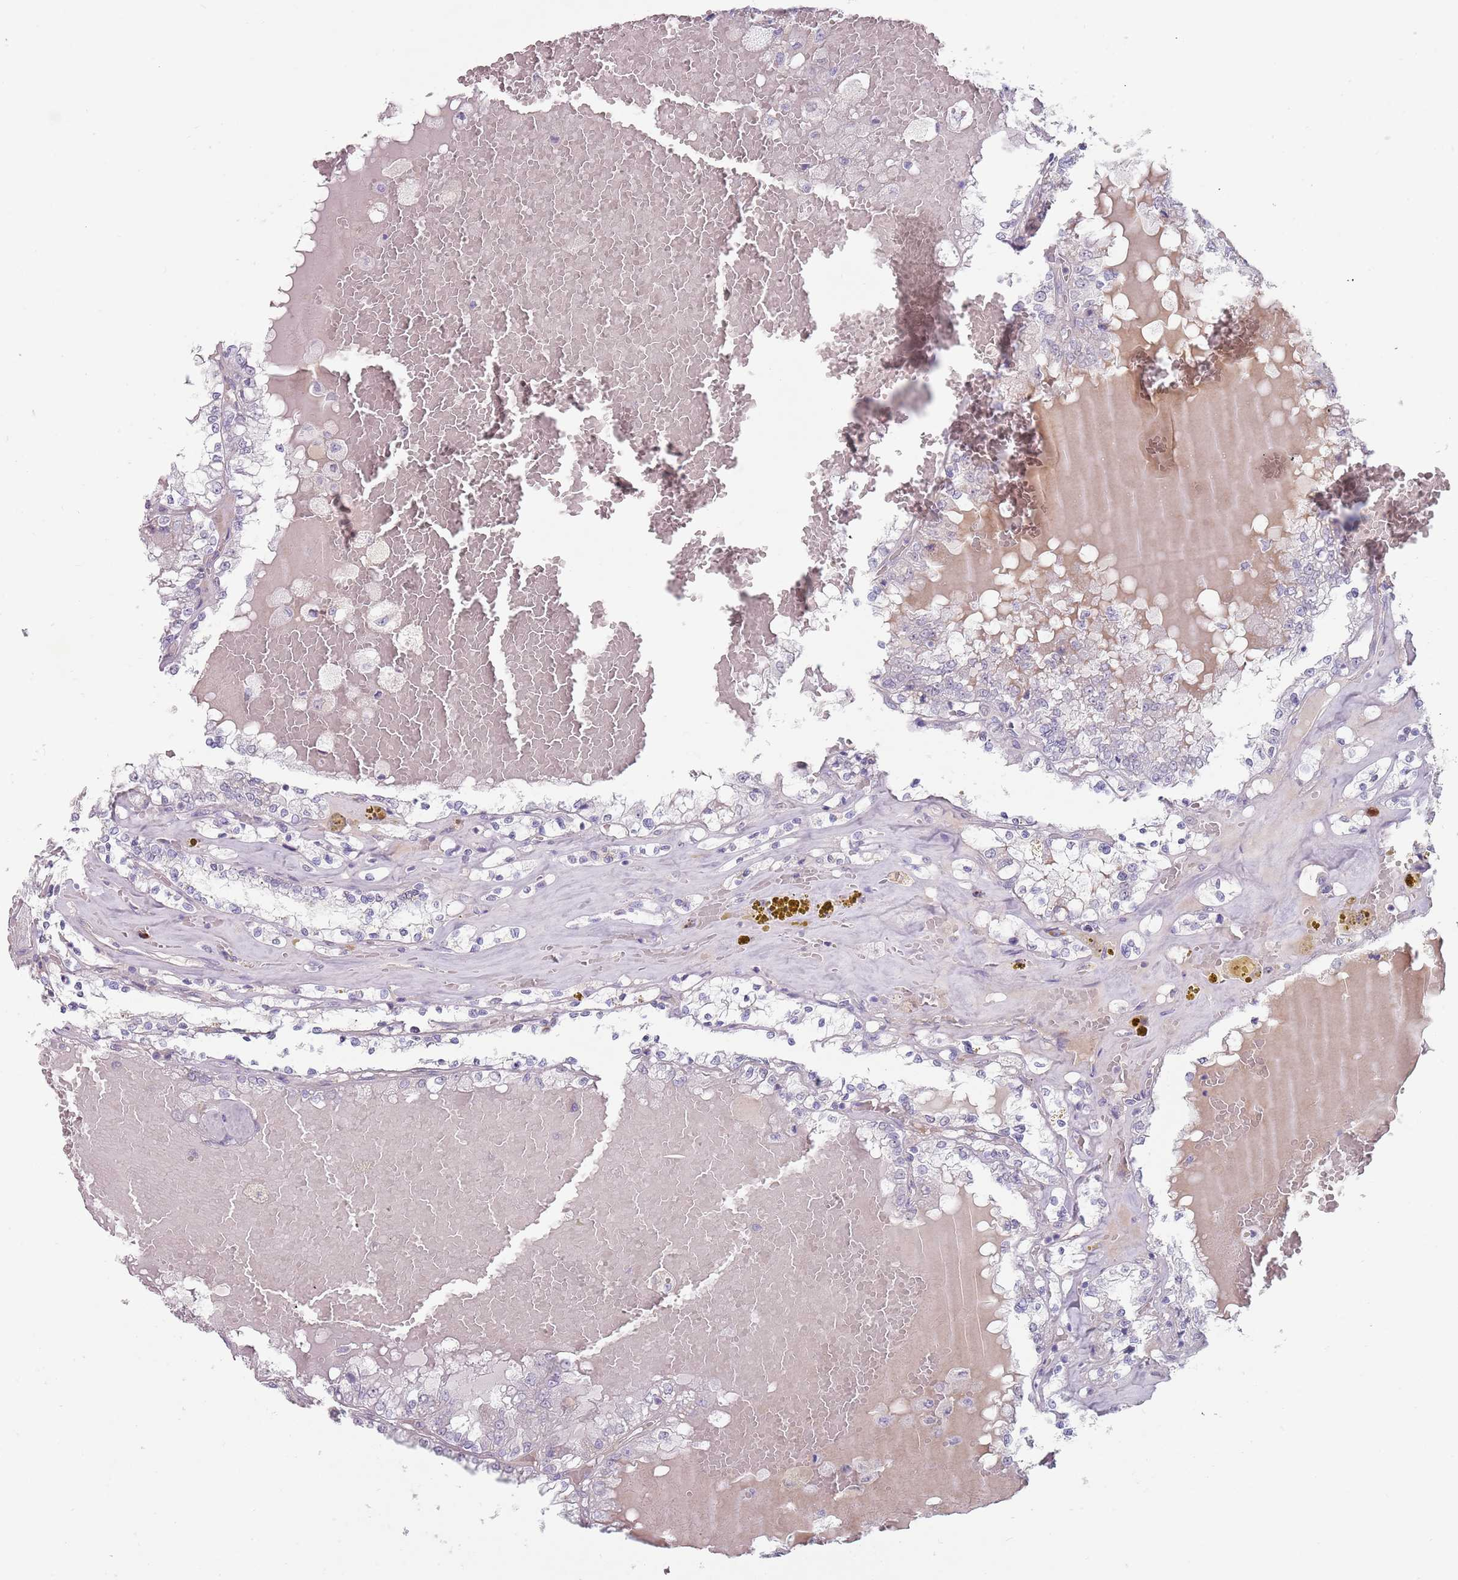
{"staining": {"intensity": "negative", "quantity": "none", "location": "none"}, "tissue": "renal cancer", "cell_type": "Tumor cells", "image_type": "cancer", "snomed": [{"axis": "morphology", "description": "Adenocarcinoma, NOS"}, {"axis": "topography", "description": "Kidney"}], "caption": "Tumor cells are negative for brown protein staining in renal cancer. (DAB IHC visualized using brightfield microscopy, high magnification).", "gene": "STYK1", "patient": {"sex": "female", "age": 56}}